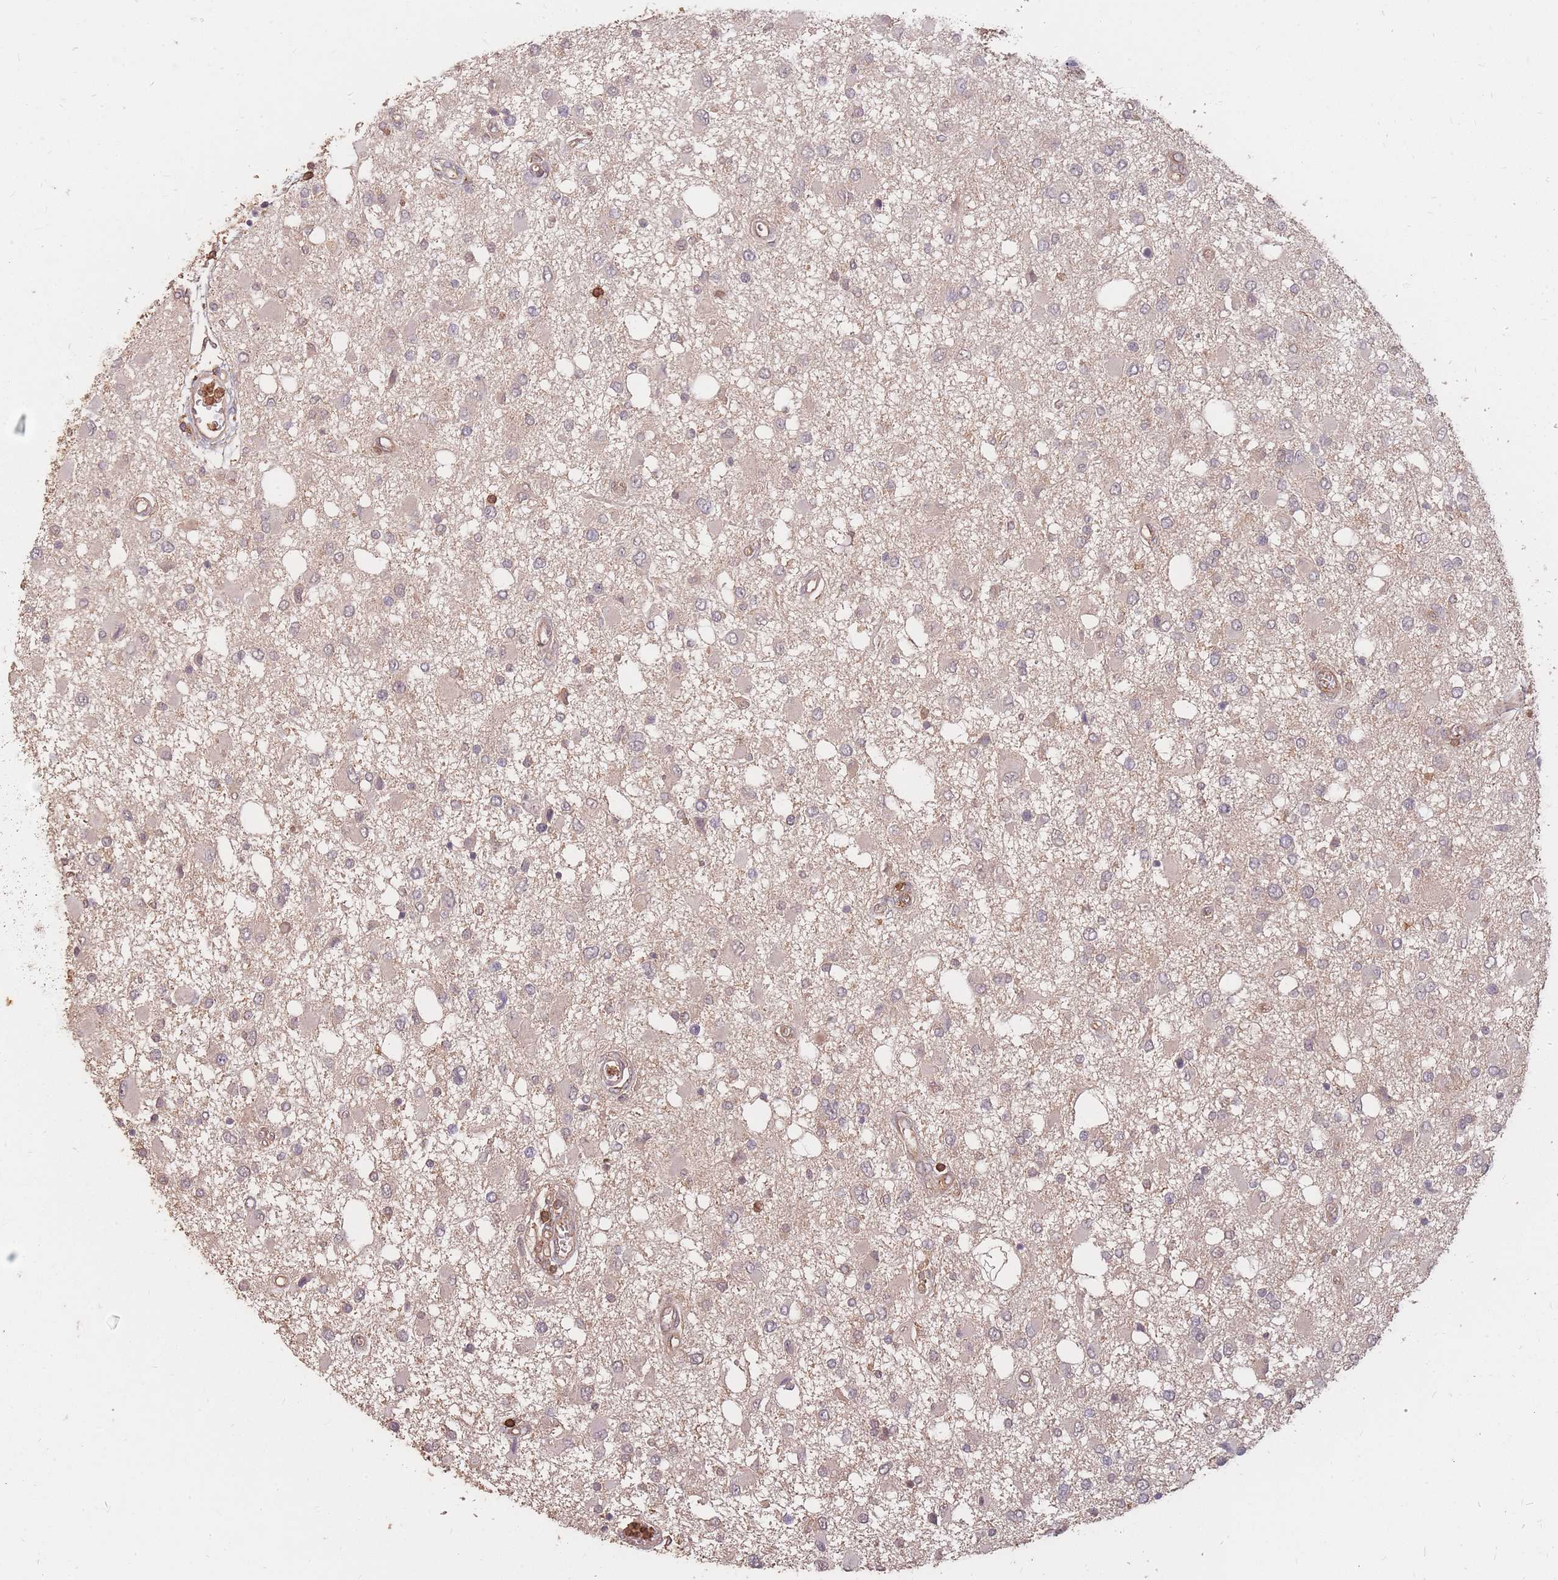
{"staining": {"intensity": "negative", "quantity": "none", "location": "none"}, "tissue": "glioma", "cell_type": "Tumor cells", "image_type": "cancer", "snomed": [{"axis": "morphology", "description": "Glioma, malignant, High grade"}, {"axis": "topography", "description": "Brain"}], "caption": "High-grade glioma (malignant) stained for a protein using IHC shows no positivity tumor cells.", "gene": "PLS3", "patient": {"sex": "male", "age": 53}}